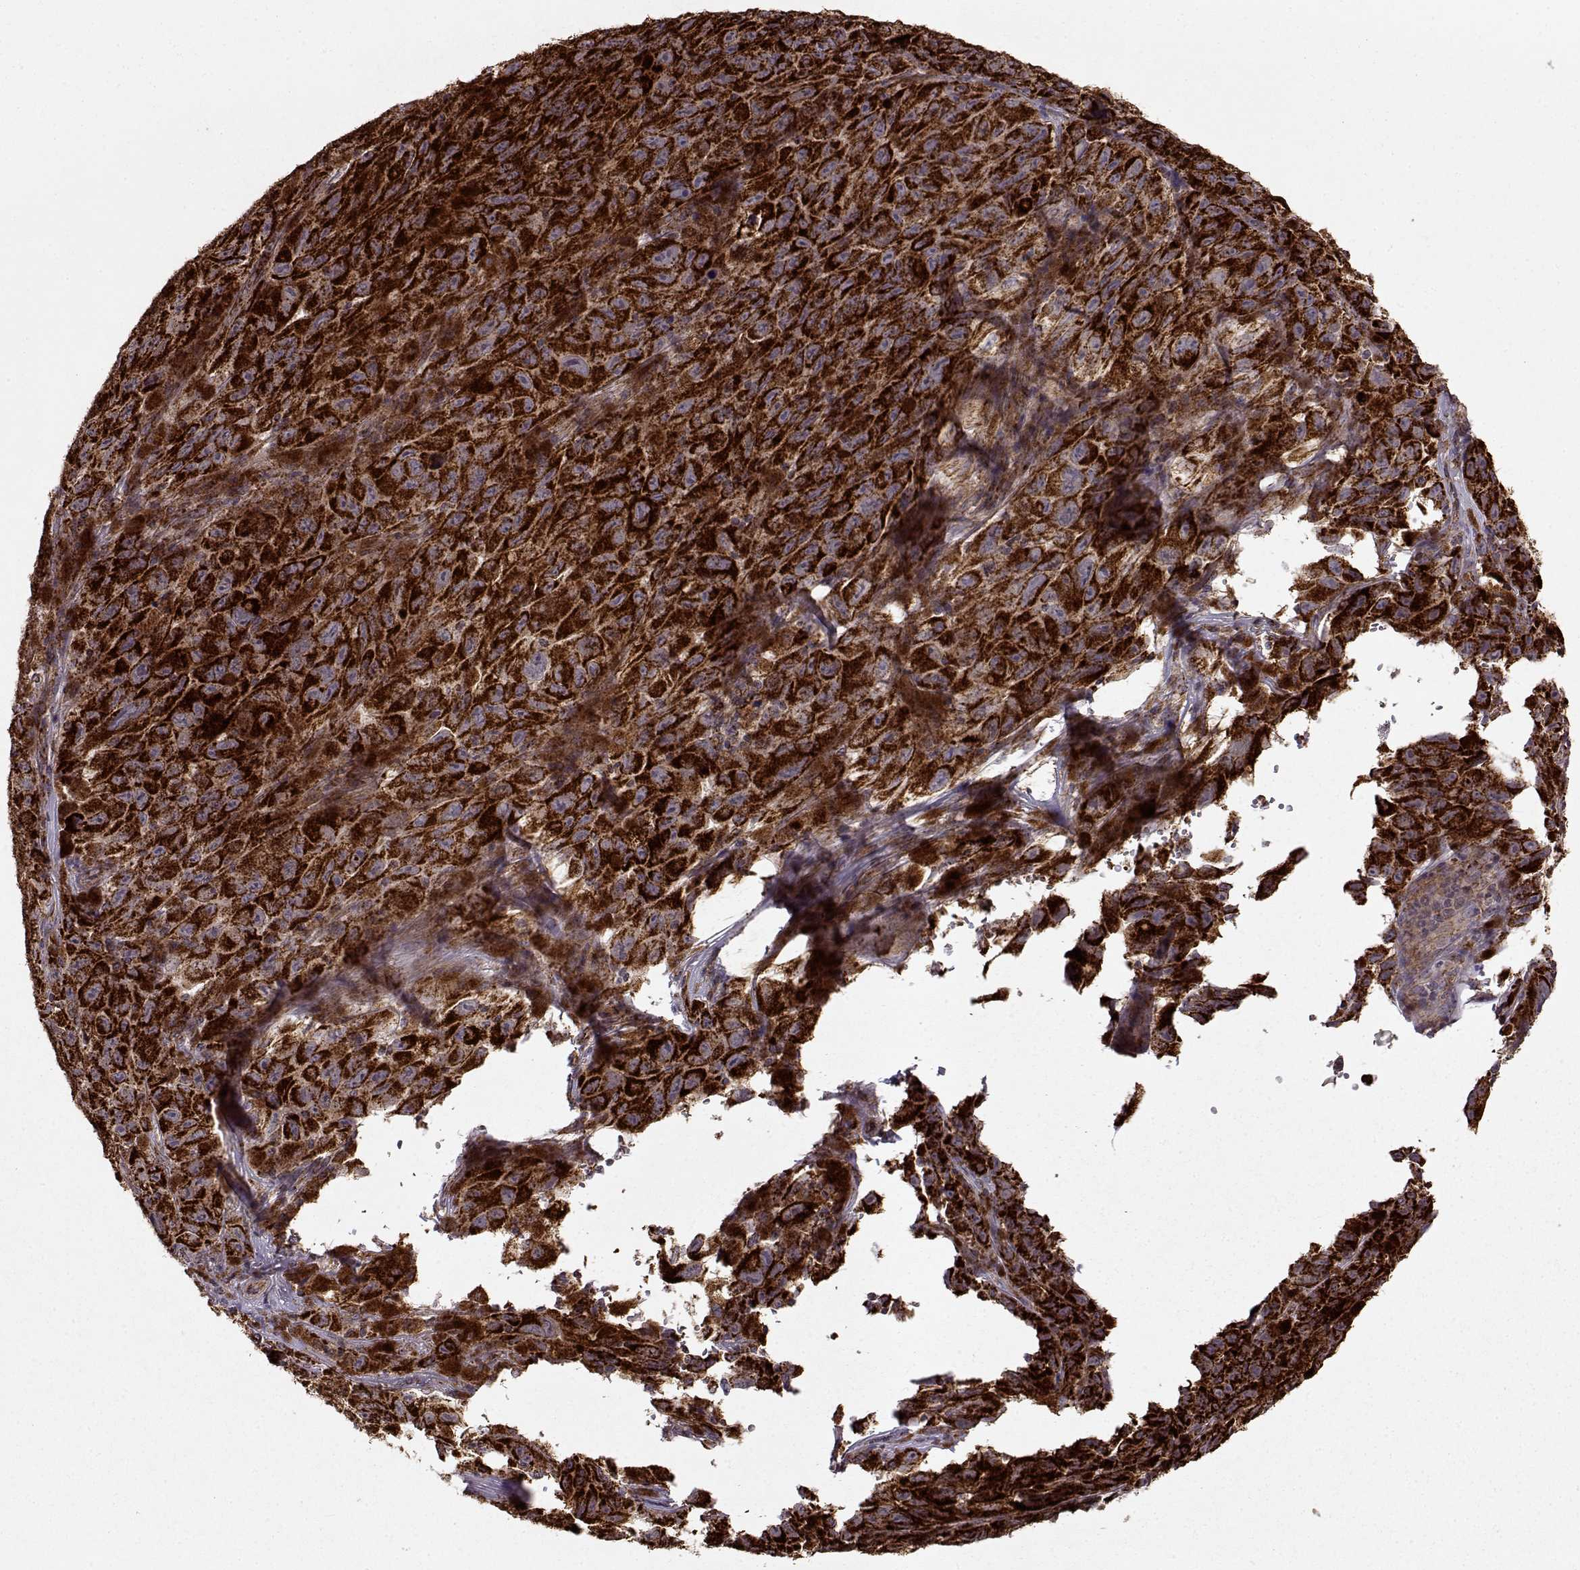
{"staining": {"intensity": "strong", "quantity": ">75%", "location": "cytoplasmic/membranous"}, "tissue": "melanoma", "cell_type": "Tumor cells", "image_type": "cancer", "snomed": [{"axis": "morphology", "description": "Malignant melanoma, NOS"}, {"axis": "topography", "description": "Vulva, labia, clitoris and Bartholin´s gland, NO"}], "caption": "Strong cytoplasmic/membranous protein staining is appreciated in approximately >75% of tumor cells in melanoma.", "gene": "CMTM3", "patient": {"sex": "female", "age": 75}}